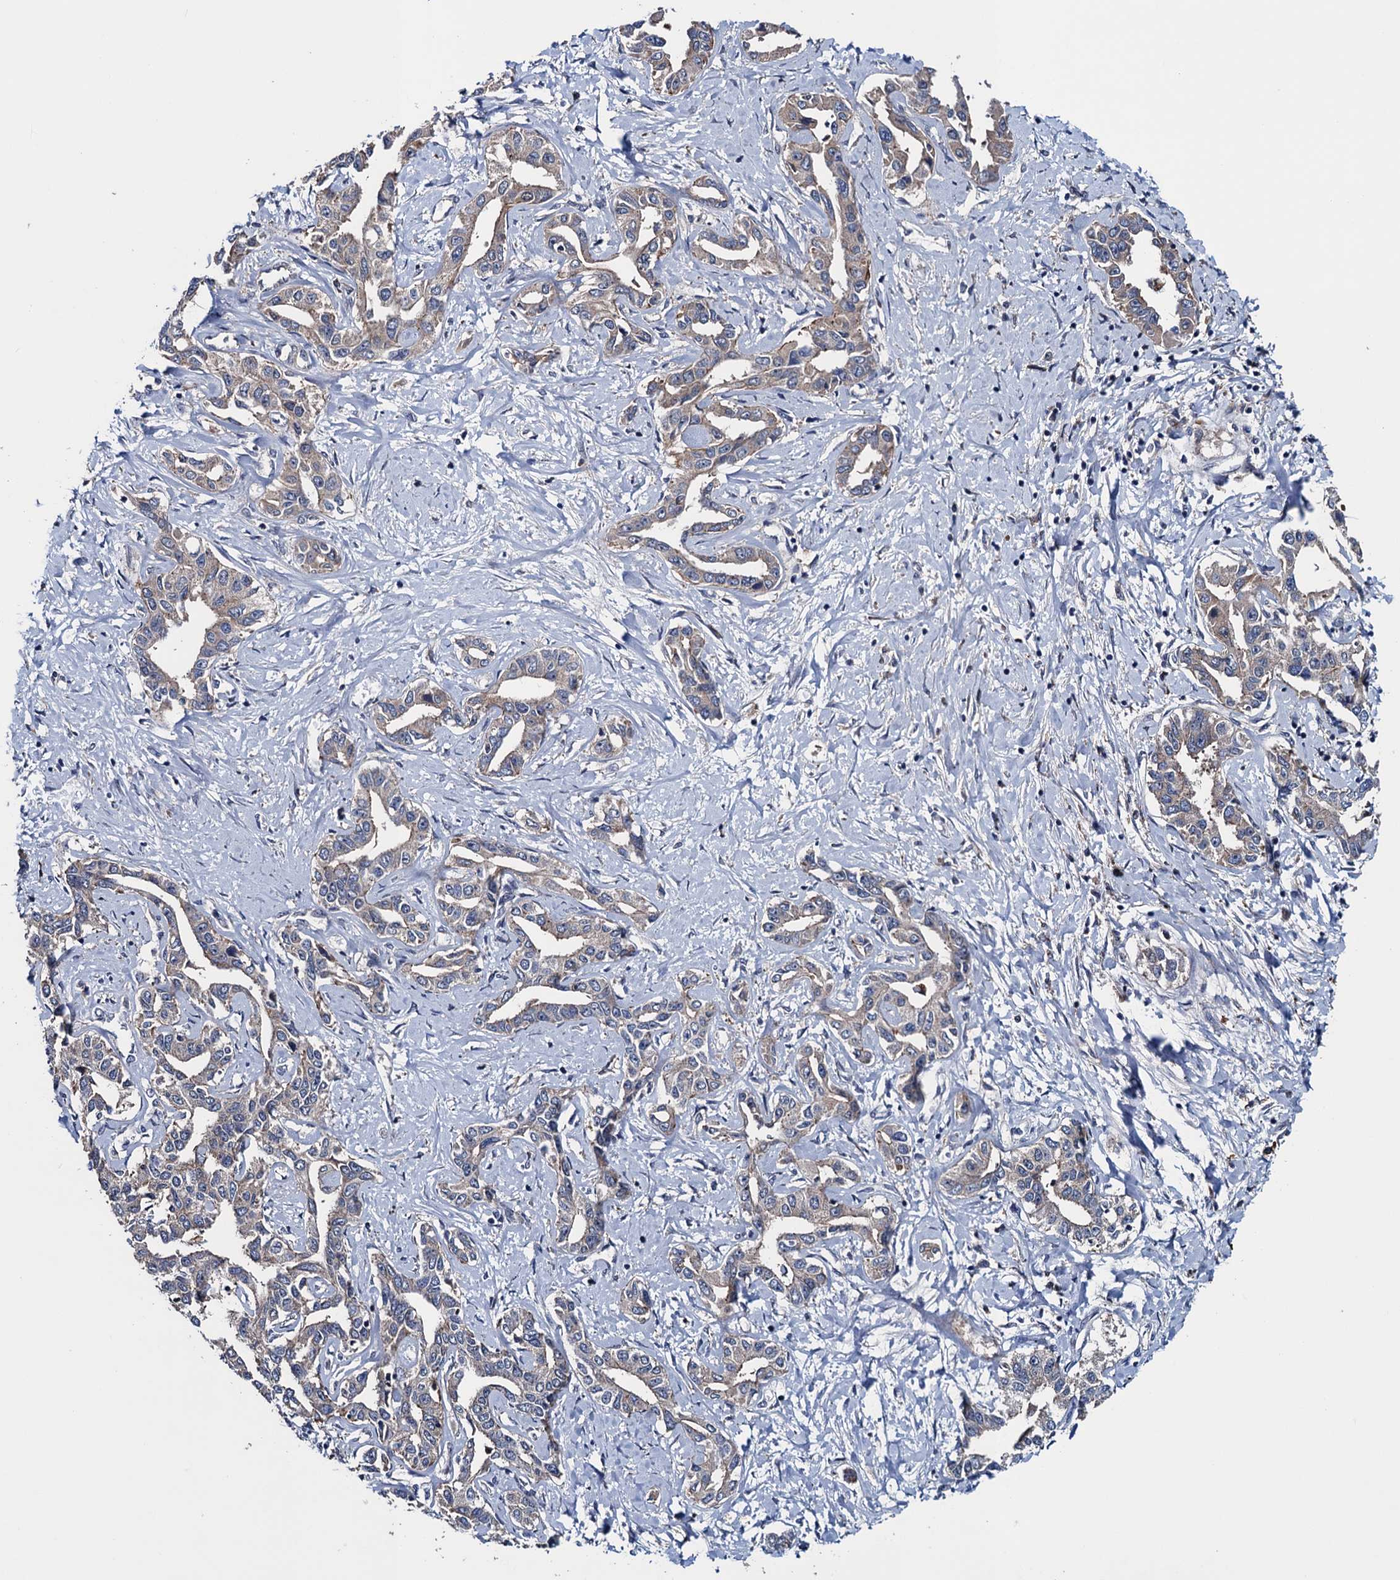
{"staining": {"intensity": "weak", "quantity": "<25%", "location": "cytoplasmic/membranous"}, "tissue": "liver cancer", "cell_type": "Tumor cells", "image_type": "cancer", "snomed": [{"axis": "morphology", "description": "Cholangiocarcinoma"}, {"axis": "topography", "description": "Liver"}], "caption": "Immunohistochemistry (IHC) micrograph of human cholangiocarcinoma (liver) stained for a protein (brown), which demonstrates no expression in tumor cells. The staining is performed using DAB (3,3'-diaminobenzidine) brown chromogen with nuclei counter-stained in using hematoxylin.", "gene": "BLTP3B", "patient": {"sex": "male", "age": 59}}